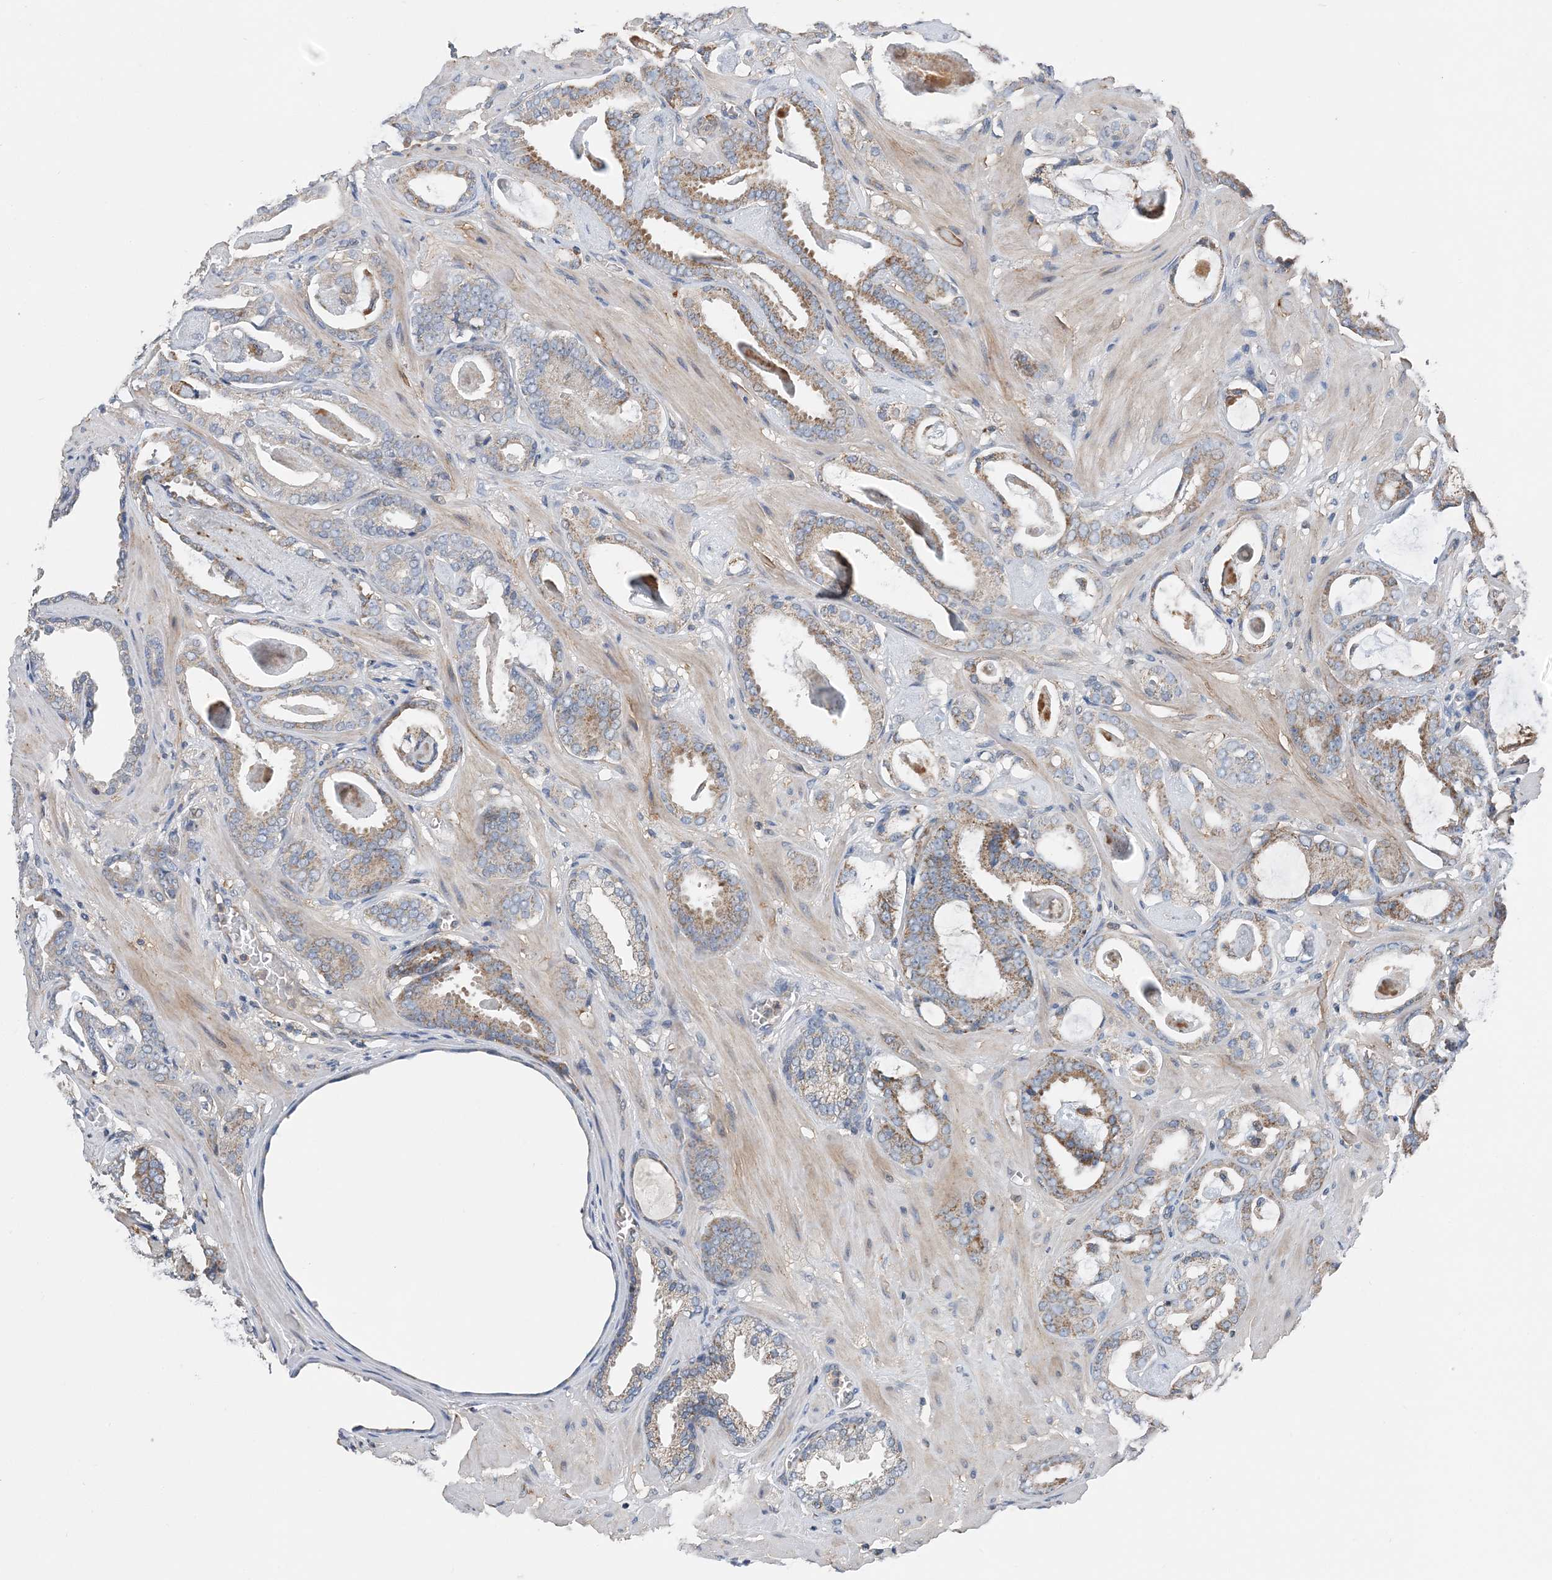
{"staining": {"intensity": "moderate", "quantity": "25%-75%", "location": "cytoplasmic/membranous"}, "tissue": "prostate cancer", "cell_type": "Tumor cells", "image_type": "cancer", "snomed": [{"axis": "morphology", "description": "Adenocarcinoma, Low grade"}, {"axis": "topography", "description": "Prostate"}], "caption": "DAB (3,3'-diaminobenzidine) immunohistochemical staining of human low-grade adenocarcinoma (prostate) shows moderate cytoplasmic/membranous protein expression in approximately 25%-75% of tumor cells.", "gene": "SPRY2", "patient": {"sex": "male", "age": 53}}